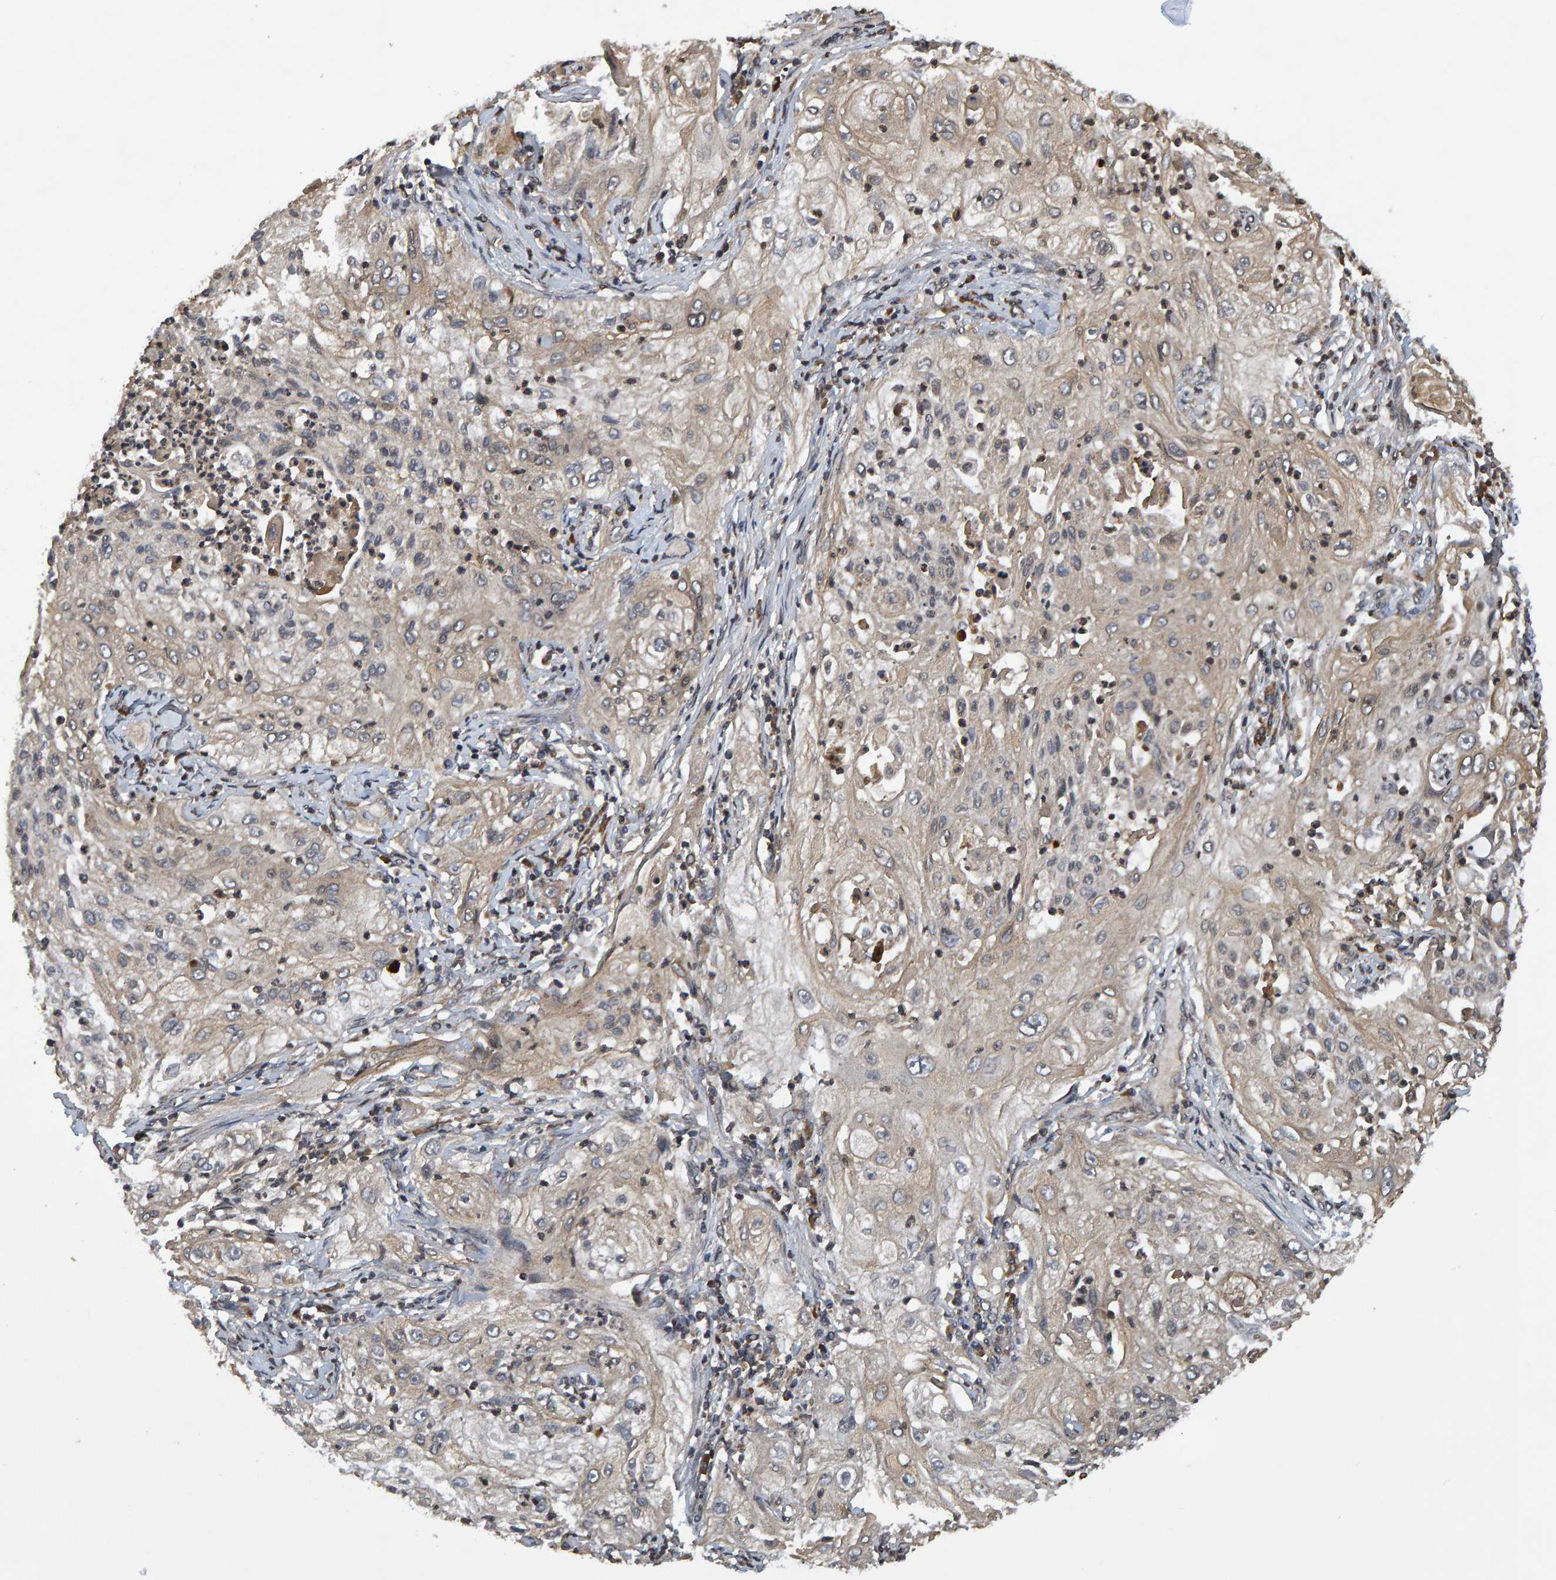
{"staining": {"intensity": "weak", "quantity": "25%-75%", "location": "cytoplasmic/membranous"}, "tissue": "lung cancer", "cell_type": "Tumor cells", "image_type": "cancer", "snomed": [{"axis": "morphology", "description": "Inflammation, NOS"}, {"axis": "morphology", "description": "Squamous cell carcinoma, NOS"}, {"axis": "topography", "description": "Lymph node"}, {"axis": "topography", "description": "Soft tissue"}, {"axis": "topography", "description": "Lung"}], "caption": "Protein staining of lung cancer tissue displays weak cytoplasmic/membranous positivity in approximately 25%-75% of tumor cells.", "gene": "GAB2", "patient": {"sex": "male", "age": 66}}